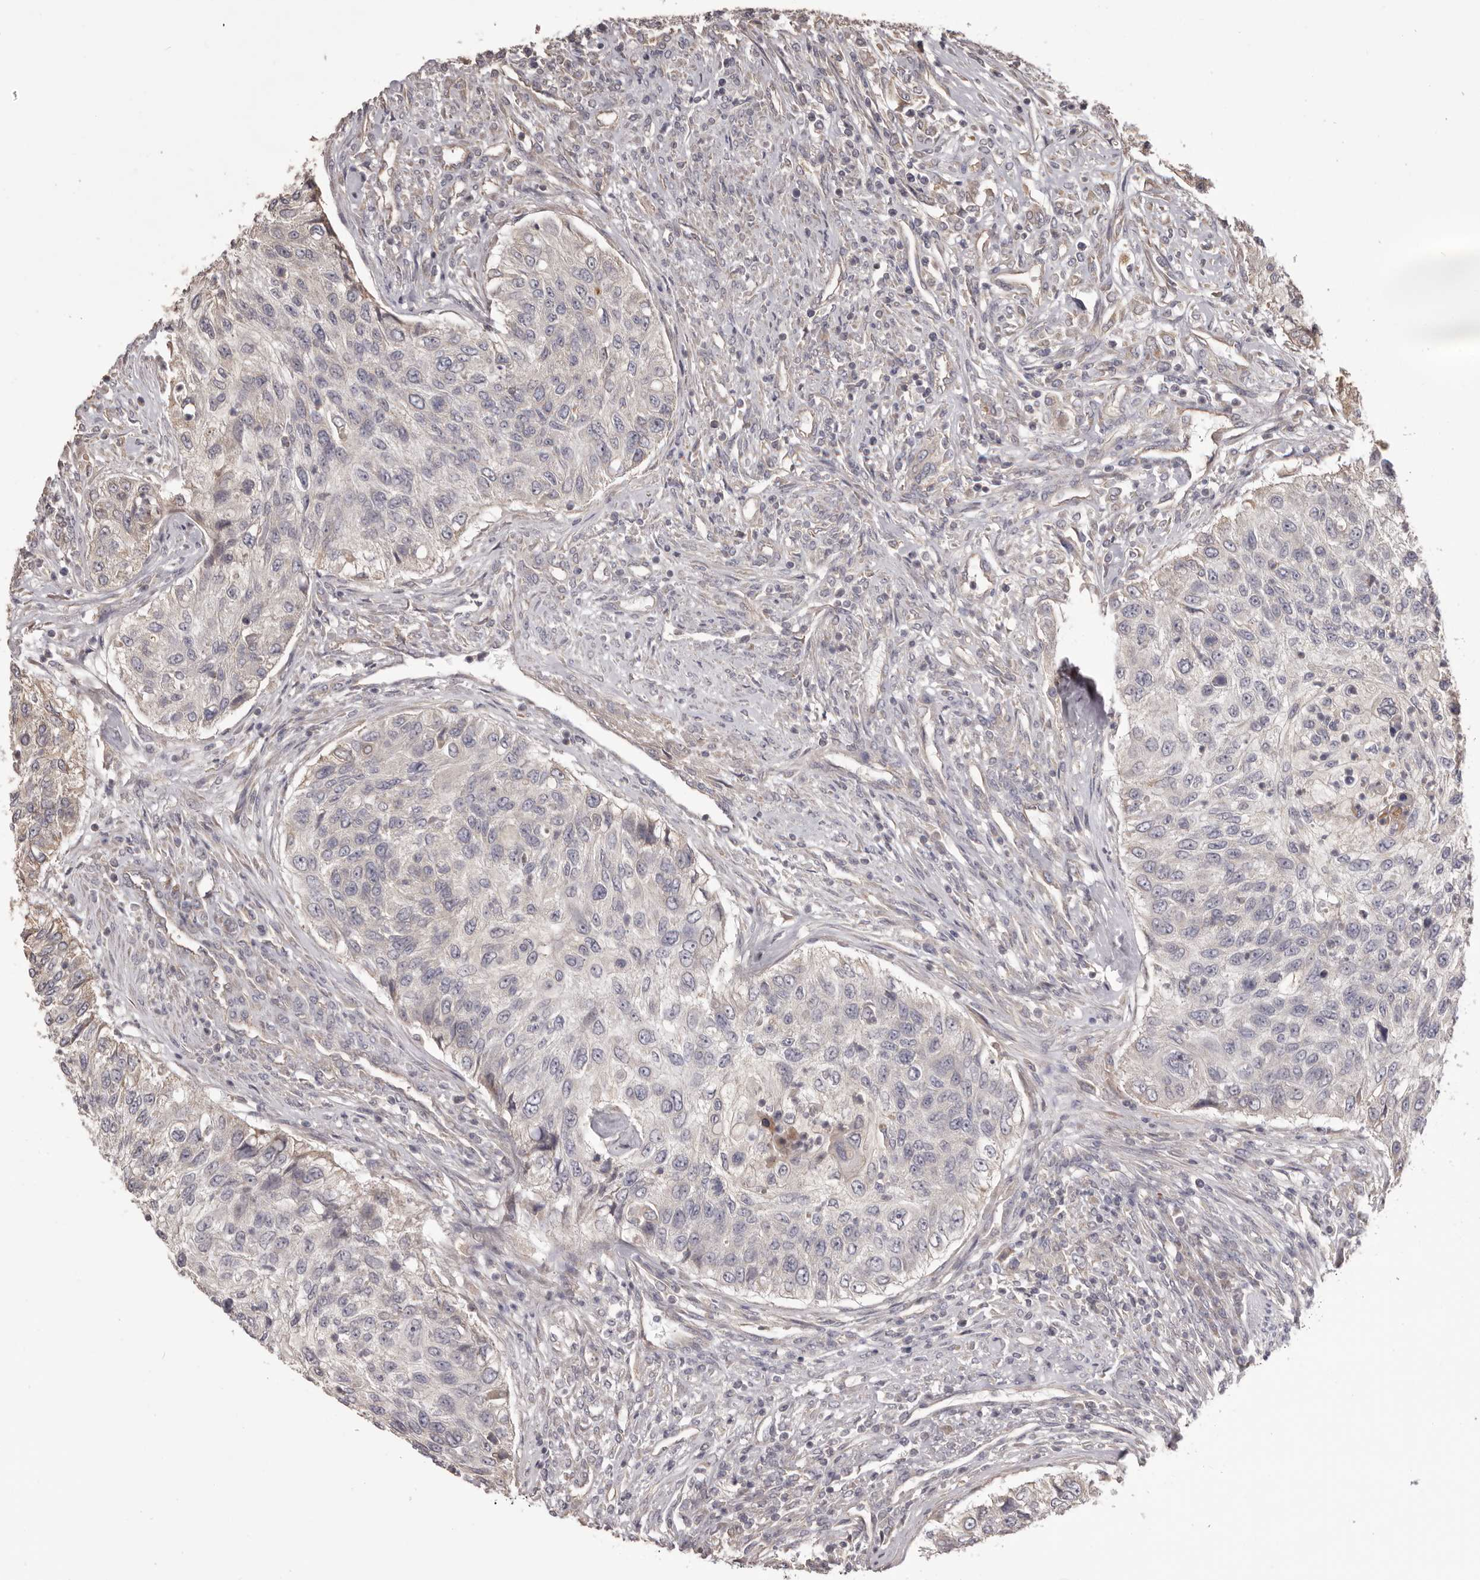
{"staining": {"intensity": "negative", "quantity": "none", "location": "none"}, "tissue": "urothelial cancer", "cell_type": "Tumor cells", "image_type": "cancer", "snomed": [{"axis": "morphology", "description": "Urothelial carcinoma, High grade"}, {"axis": "topography", "description": "Urinary bladder"}], "caption": "Immunohistochemical staining of human high-grade urothelial carcinoma exhibits no significant positivity in tumor cells.", "gene": "HRH1", "patient": {"sex": "female", "age": 60}}